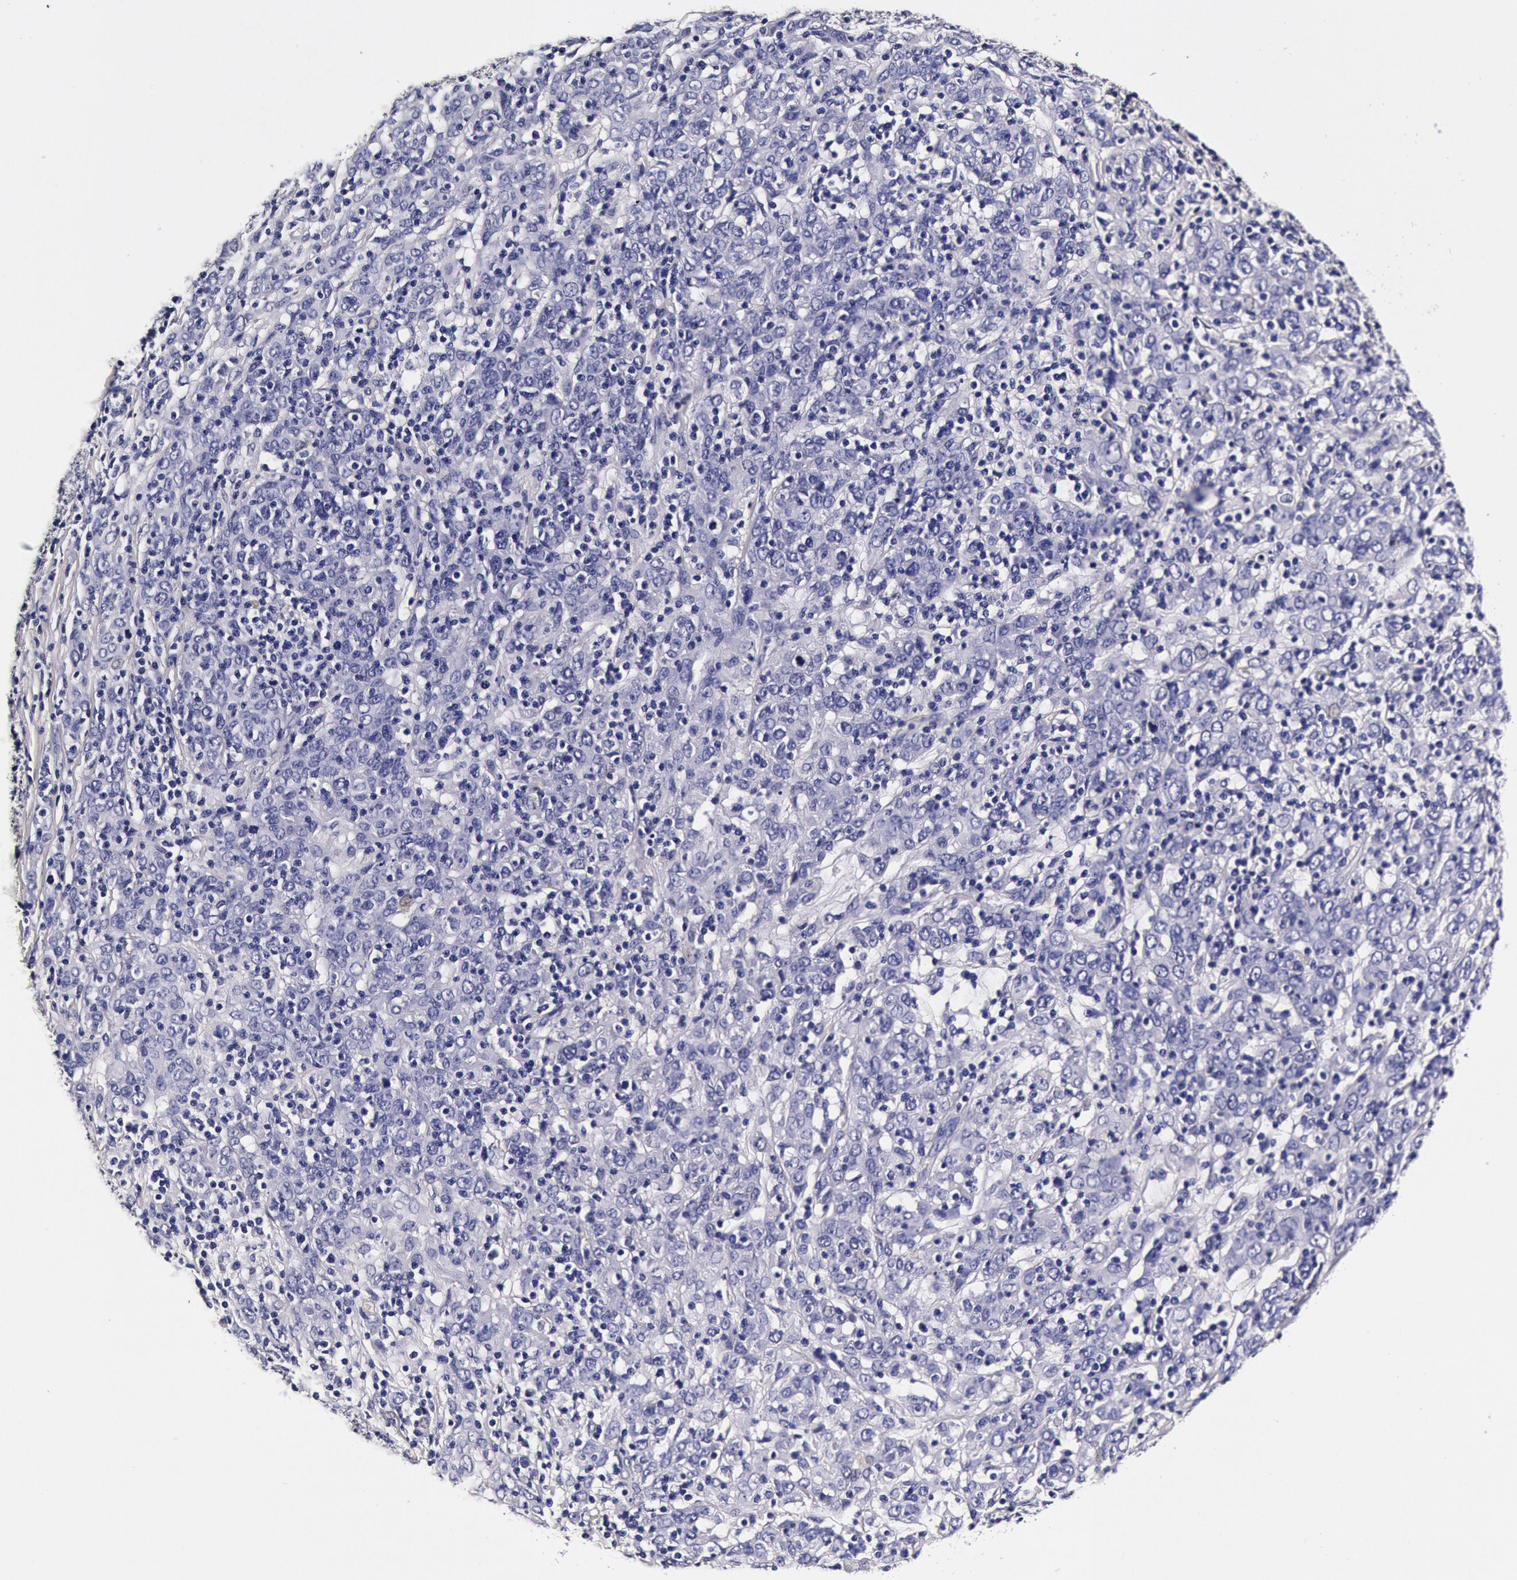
{"staining": {"intensity": "negative", "quantity": "none", "location": "none"}, "tissue": "cervical cancer", "cell_type": "Tumor cells", "image_type": "cancer", "snomed": [{"axis": "morphology", "description": "Normal tissue, NOS"}, {"axis": "morphology", "description": "Squamous cell carcinoma, NOS"}, {"axis": "topography", "description": "Cervix"}], "caption": "The image demonstrates no significant expression in tumor cells of cervical squamous cell carcinoma. The staining is performed using DAB (3,3'-diaminobenzidine) brown chromogen with nuclei counter-stained in using hematoxylin.", "gene": "CCDC22", "patient": {"sex": "female", "age": 67}}